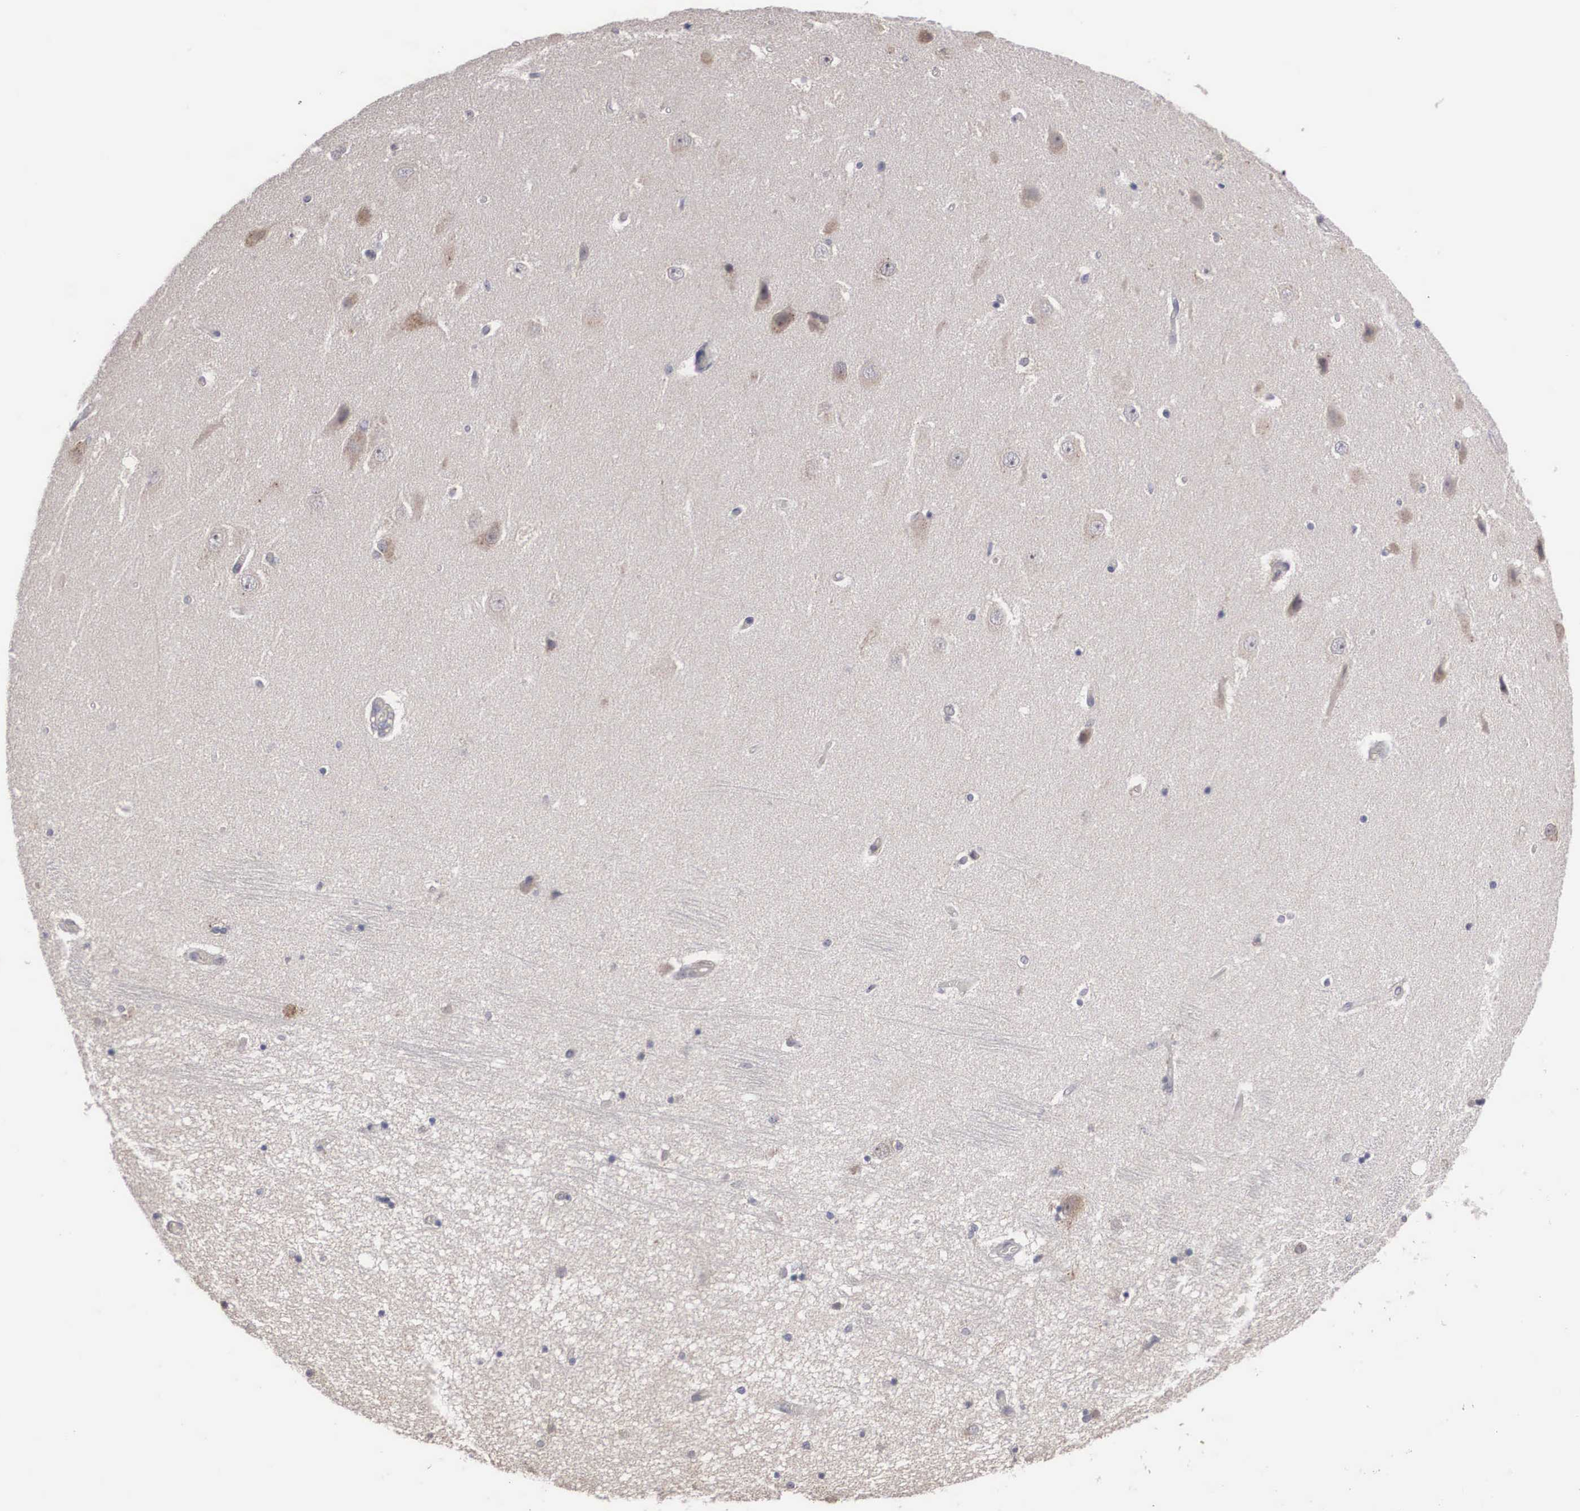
{"staining": {"intensity": "negative", "quantity": "none", "location": "none"}, "tissue": "hippocampus", "cell_type": "Glial cells", "image_type": "normal", "snomed": [{"axis": "morphology", "description": "Normal tissue, NOS"}, {"axis": "topography", "description": "Hippocampus"}], "caption": "Human hippocampus stained for a protein using immunohistochemistry (IHC) exhibits no staining in glial cells.", "gene": "AMN", "patient": {"sex": "female", "age": 54}}